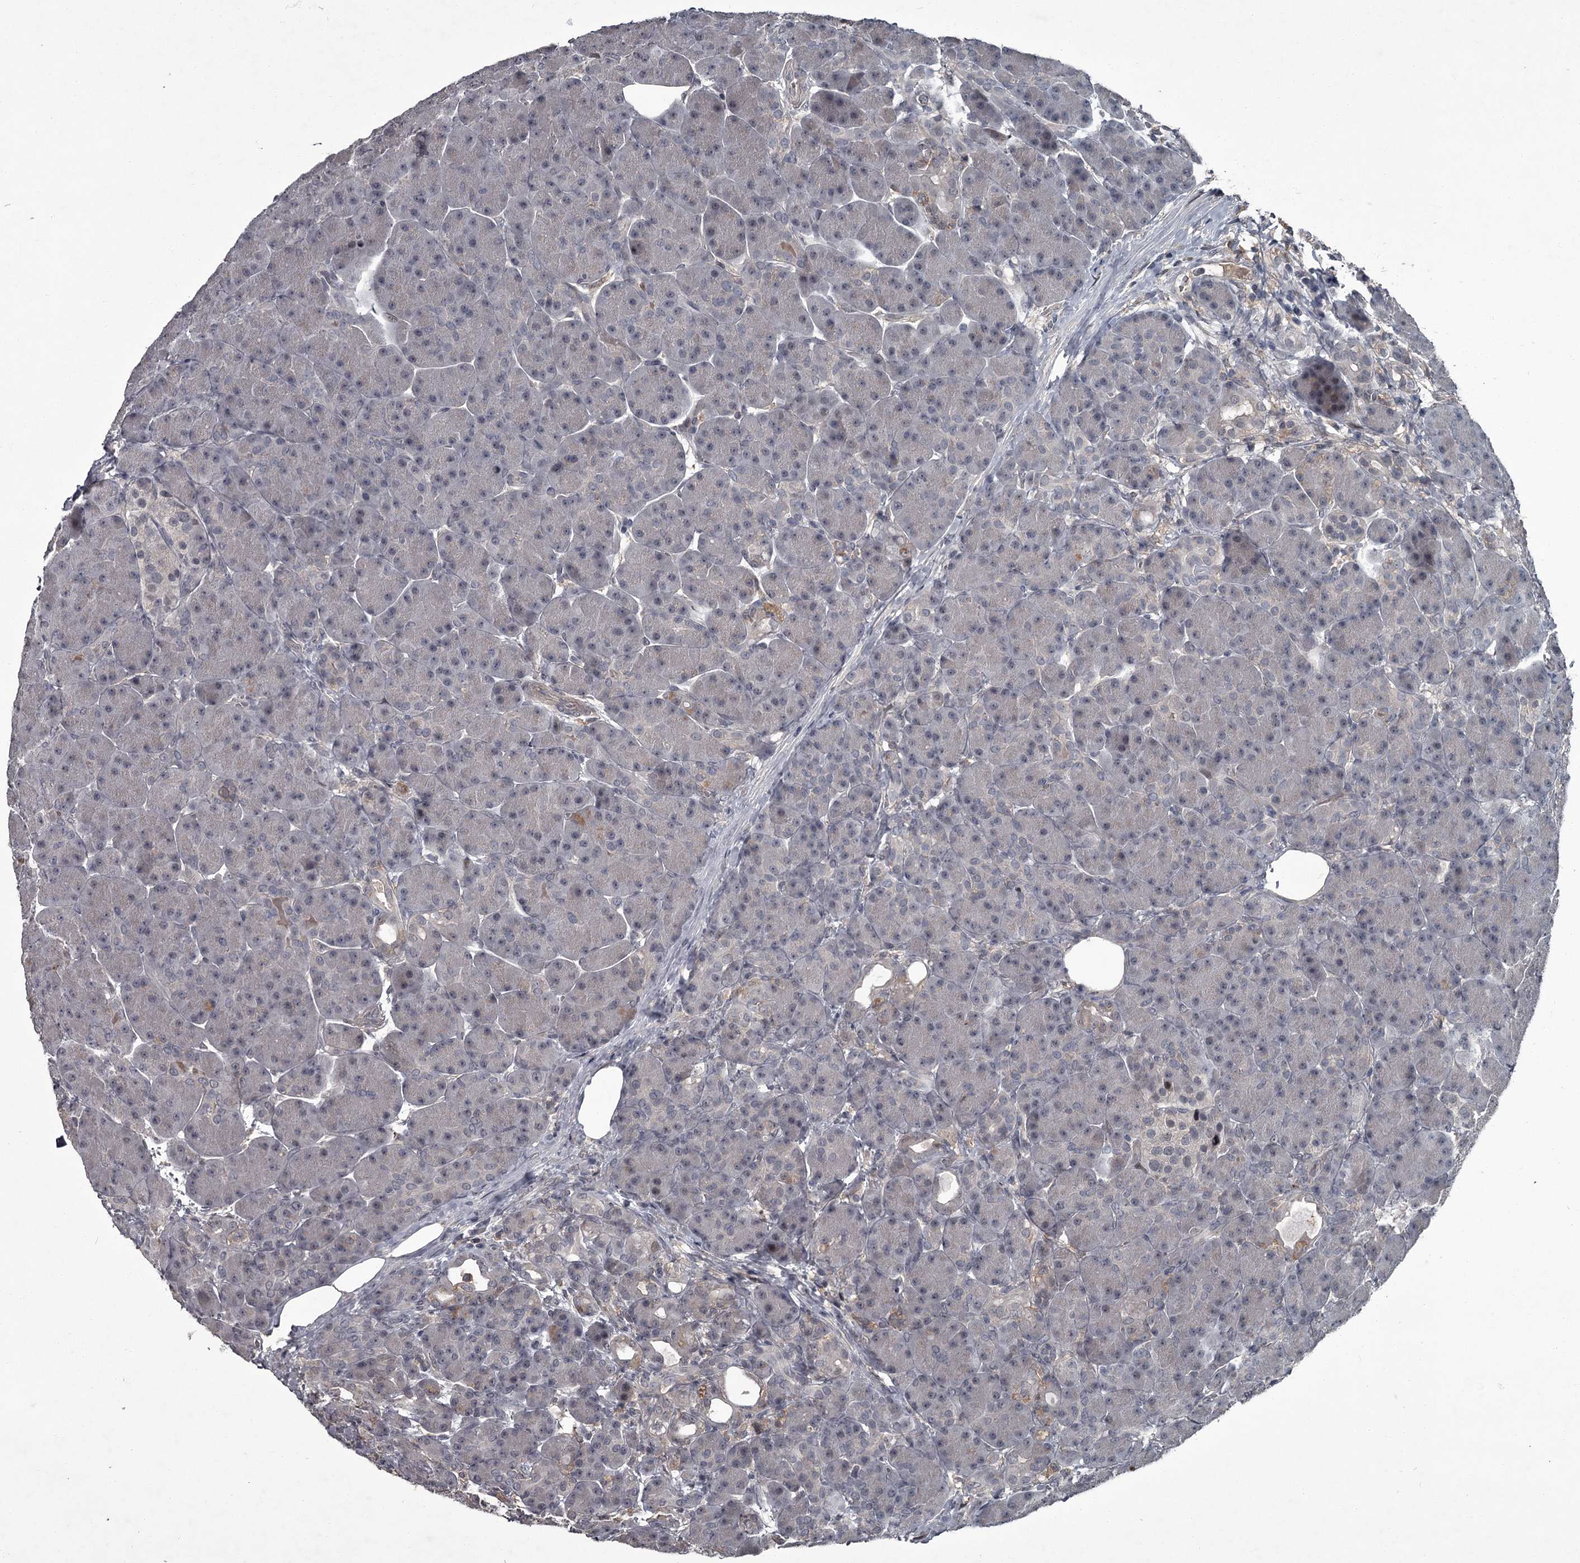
{"staining": {"intensity": "negative", "quantity": "none", "location": "none"}, "tissue": "pancreas", "cell_type": "Exocrine glandular cells", "image_type": "normal", "snomed": [{"axis": "morphology", "description": "Normal tissue, NOS"}, {"axis": "topography", "description": "Pancreas"}], "caption": "Immunohistochemistry (IHC) photomicrograph of normal pancreas stained for a protein (brown), which demonstrates no staining in exocrine glandular cells. The staining was performed using DAB to visualize the protein expression in brown, while the nuclei were stained in blue with hematoxylin (Magnification: 20x).", "gene": "FLVCR2", "patient": {"sex": "male", "age": 63}}